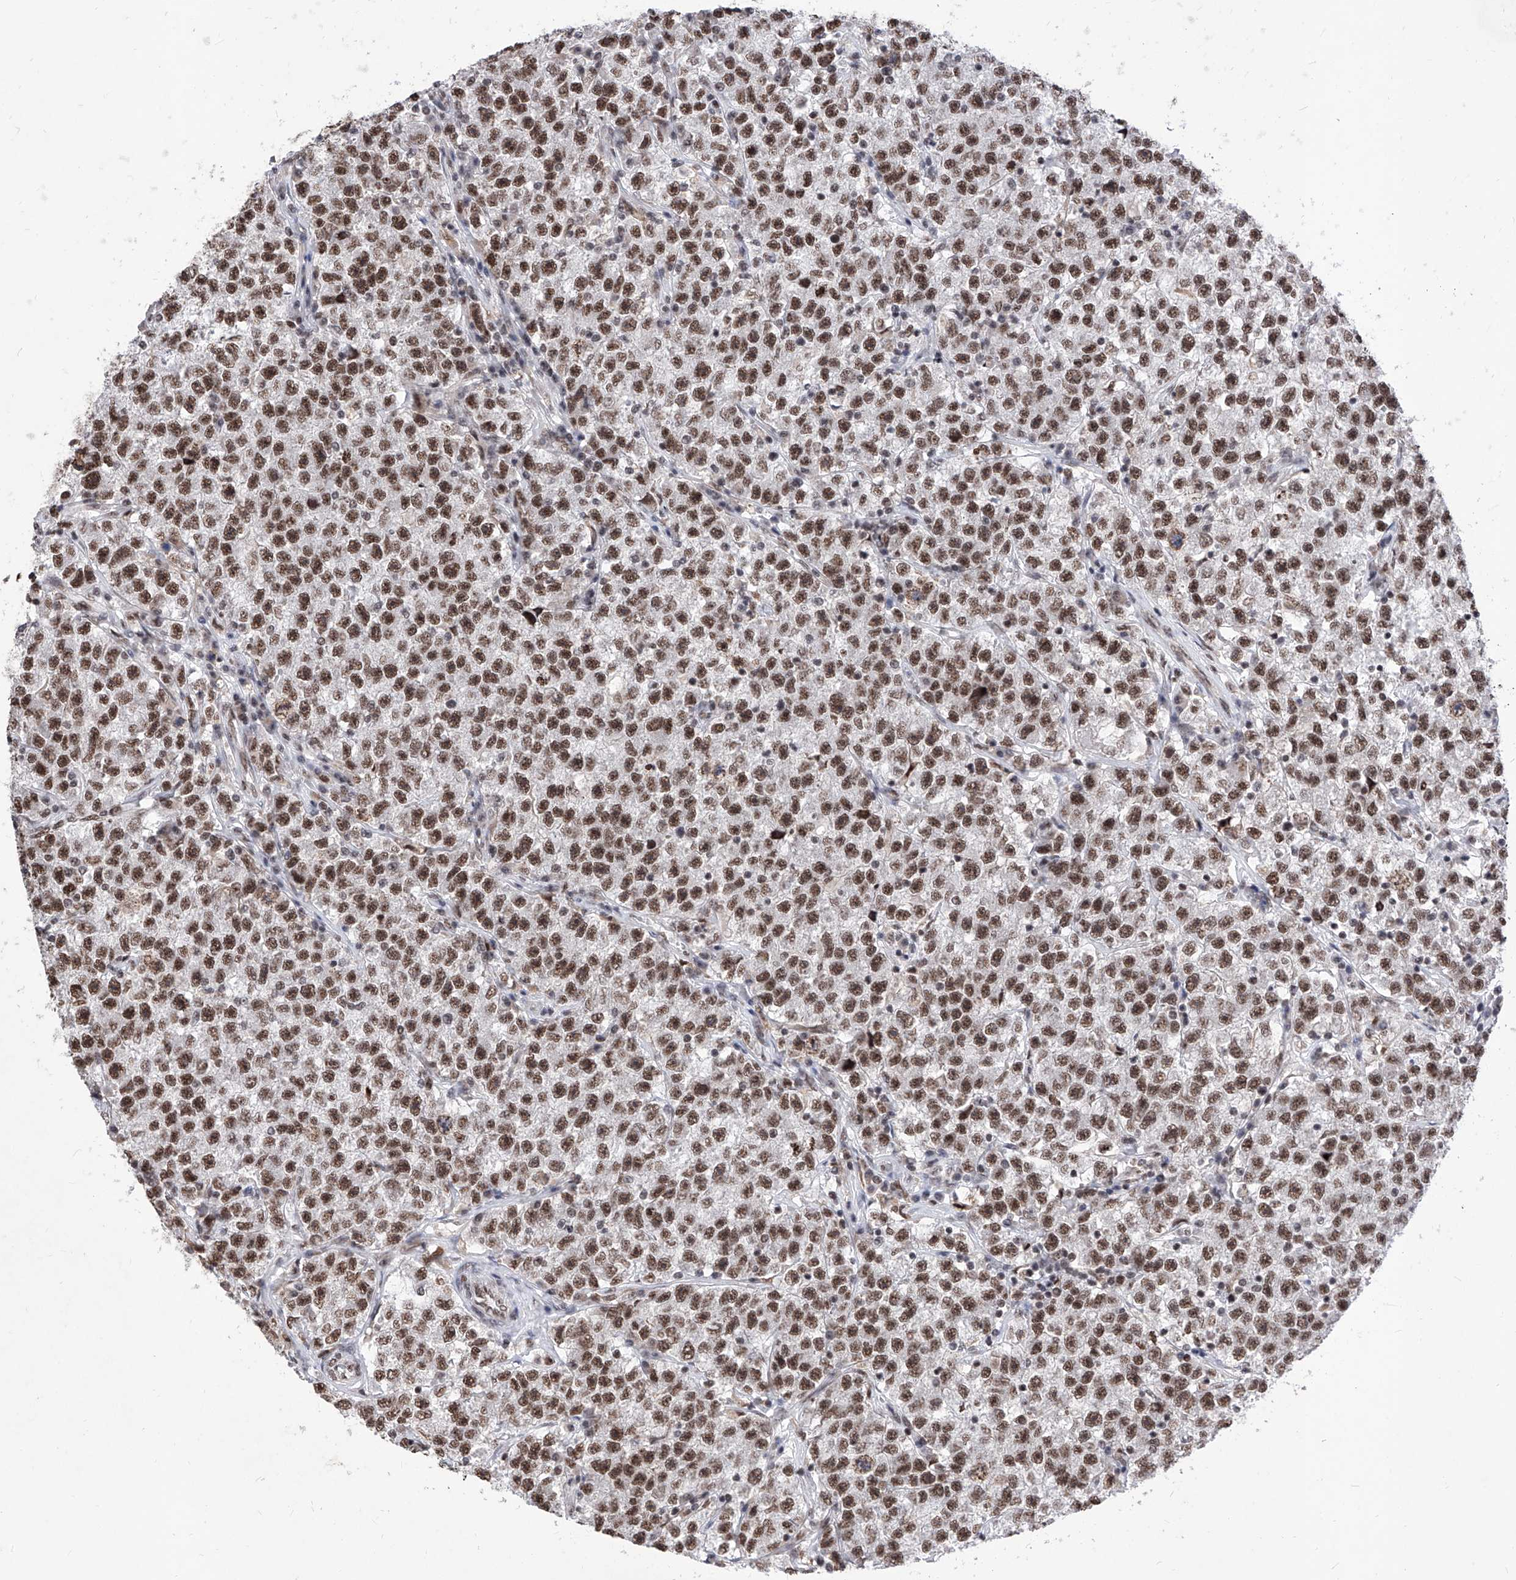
{"staining": {"intensity": "moderate", "quantity": ">75%", "location": "nuclear"}, "tissue": "testis cancer", "cell_type": "Tumor cells", "image_type": "cancer", "snomed": [{"axis": "morphology", "description": "Seminoma, NOS"}, {"axis": "topography", "description": "Testis"}], "caption": "Immunohistochemical staining of seminoma (testis) shows medium levels of moderate nuclear staining in about >75% of tumor cells.", "gene": "PHF5A", "patient": {"sex": "male", "age": 22}}